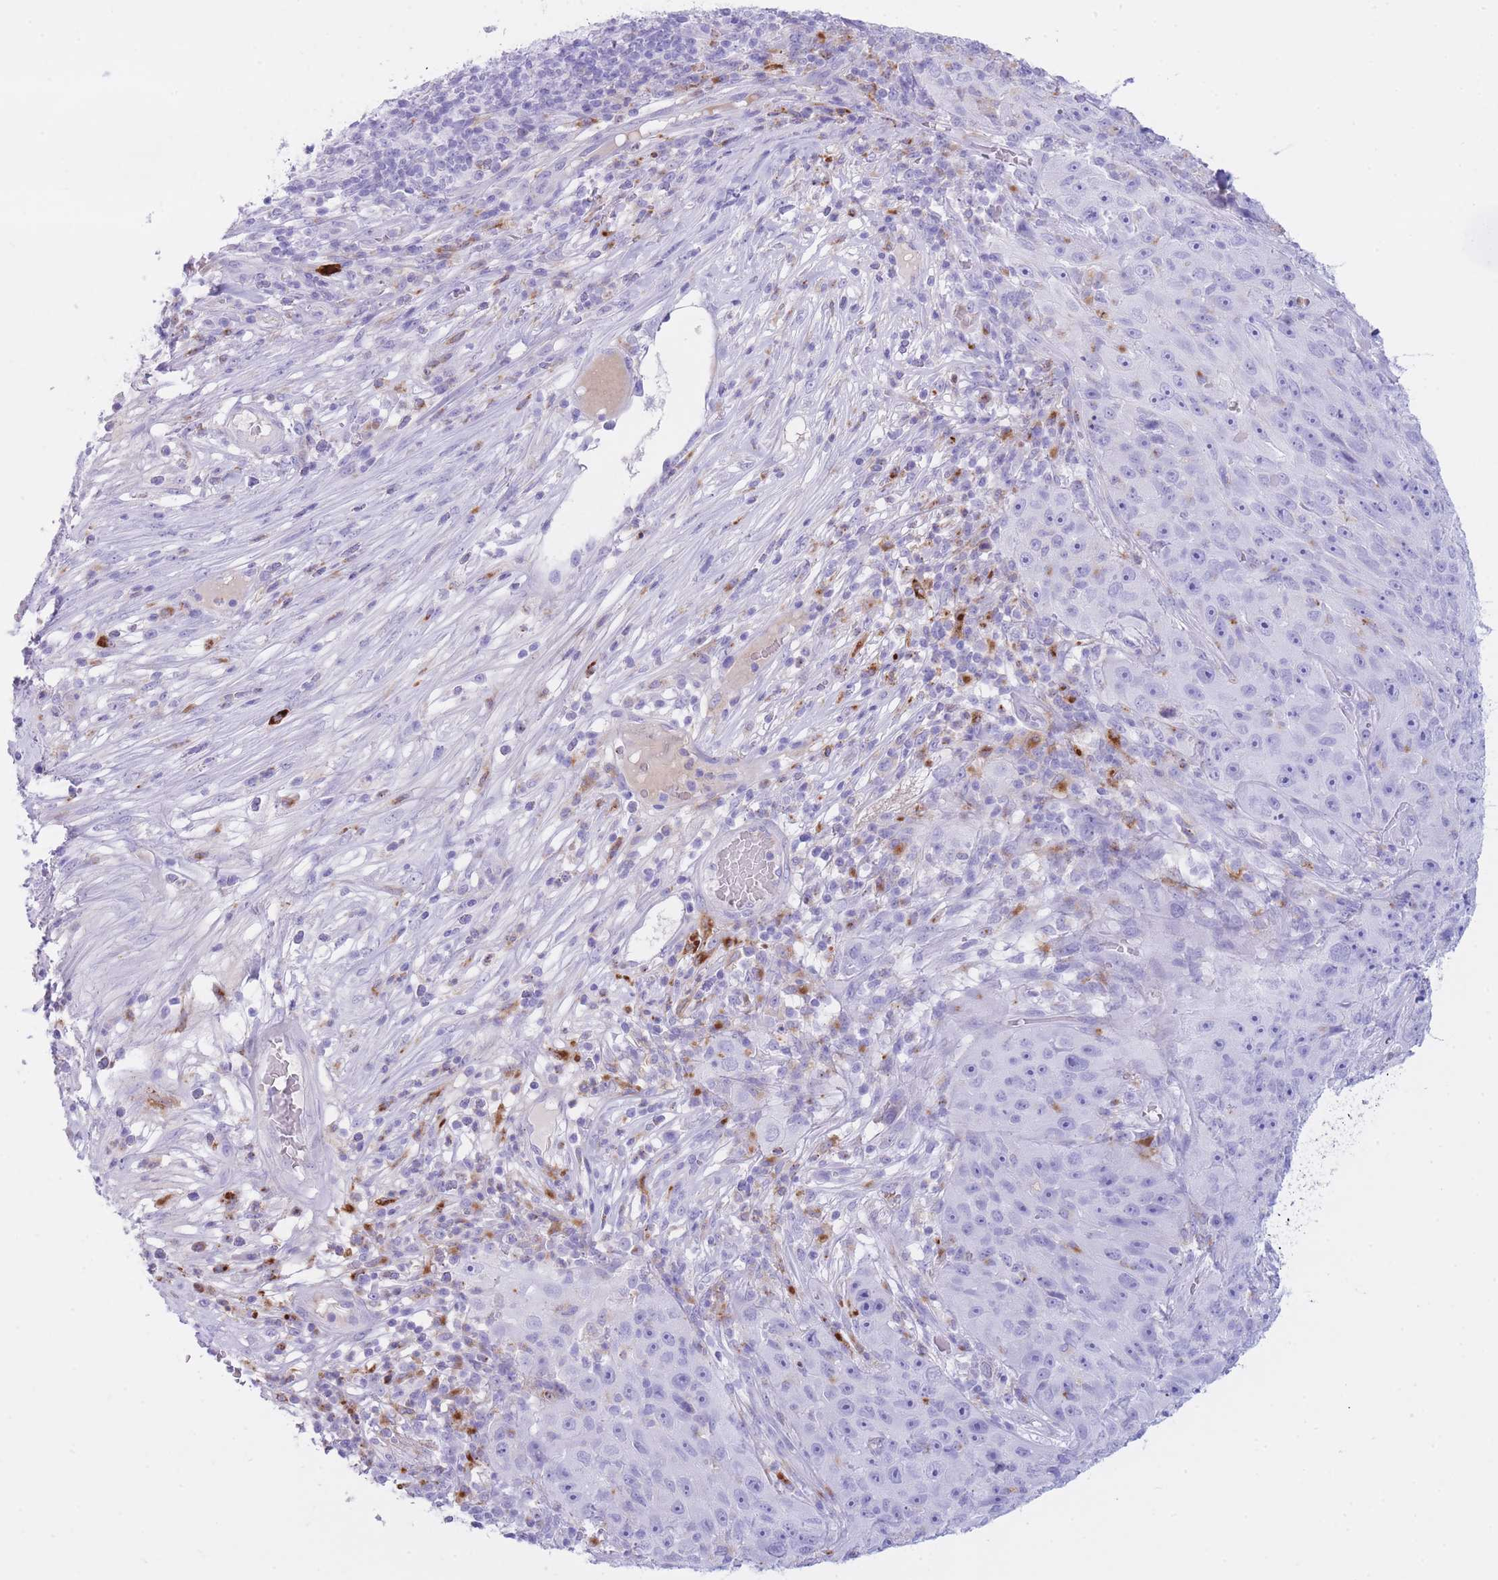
{"staining": {"intensity": "negative", "quantity": "none", "location": "none"}, "tissue": "skin cancer", "cell_type": "Tumor cells", "image_type": "cancer", "snomed": [{"axis": "morphology", "description": "Squamous cell carcinoma, NOS"}, {"axis": "topography", "description": "Skin"}], "caption": "Tumor cells are negative for brown protein staining in skin cancer (squamous cell carcinoma). Brightfield microscopy of immunohistochemistry stained with DAB (brown) and hematoxylin (blue), captured at high magnification.", "gene": "PLBD1", "patient": {"sex": "female", "age": 87}}